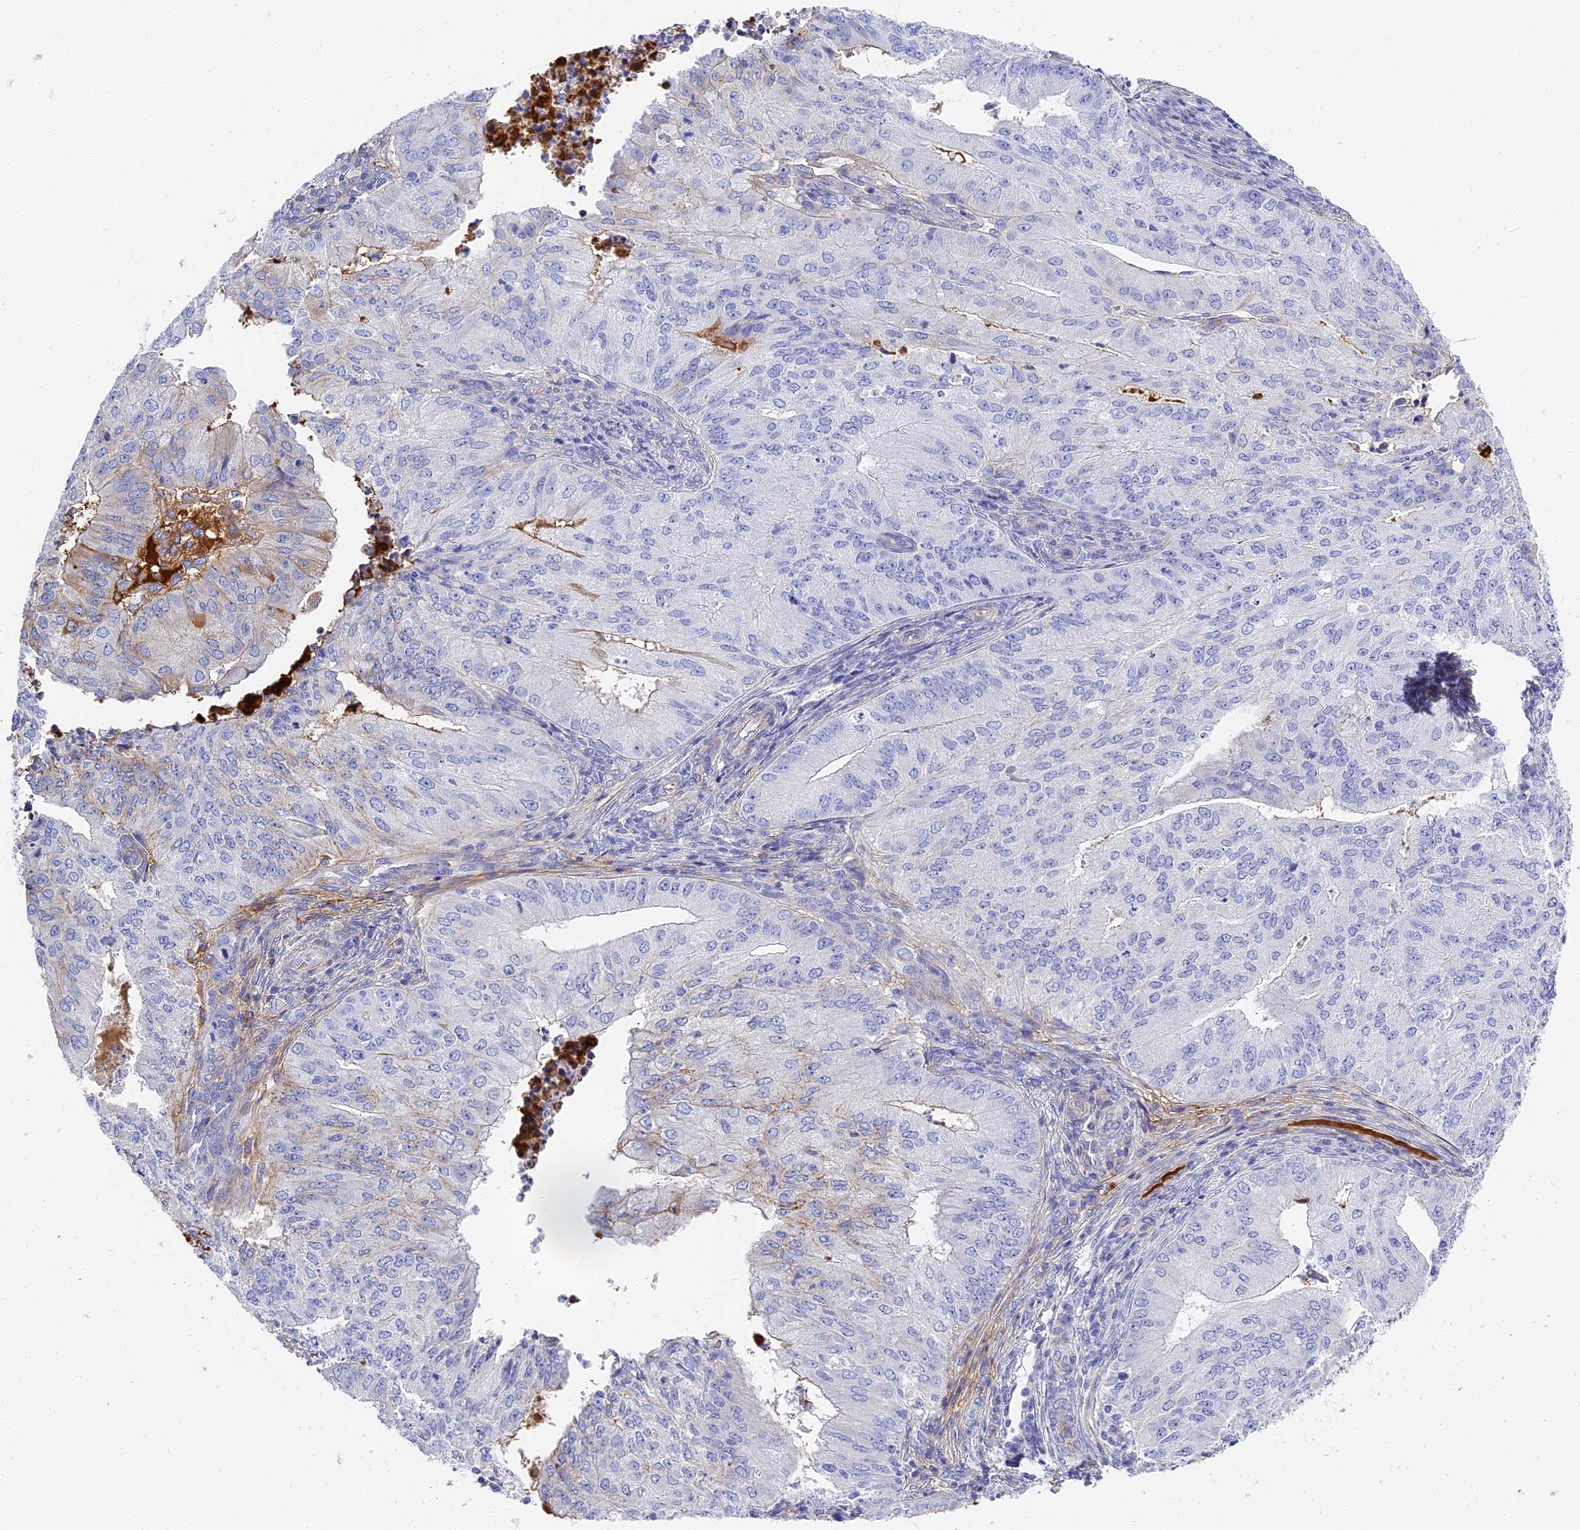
{"staining": {"intensity": "negative", "quantity": "none", "location": "none"}, "tissue": "endometrial cancer", "cell_type": "Tumor cells", "image_type": "cancer", "snomed": [{"axis": "morphology", "description": "Adenocarcinoma, NOS"}, {"axis": "topography", "description": "Endometrium"}], "caption": "Immunohistochemistry (IHC) photomicrograph of endometrial adenocarcinoma stained for a protein (brown), which demonstrates no staining in tumor cells.", "gene": "ITIH1", "patient": {"sex": "female", "age": 50}}